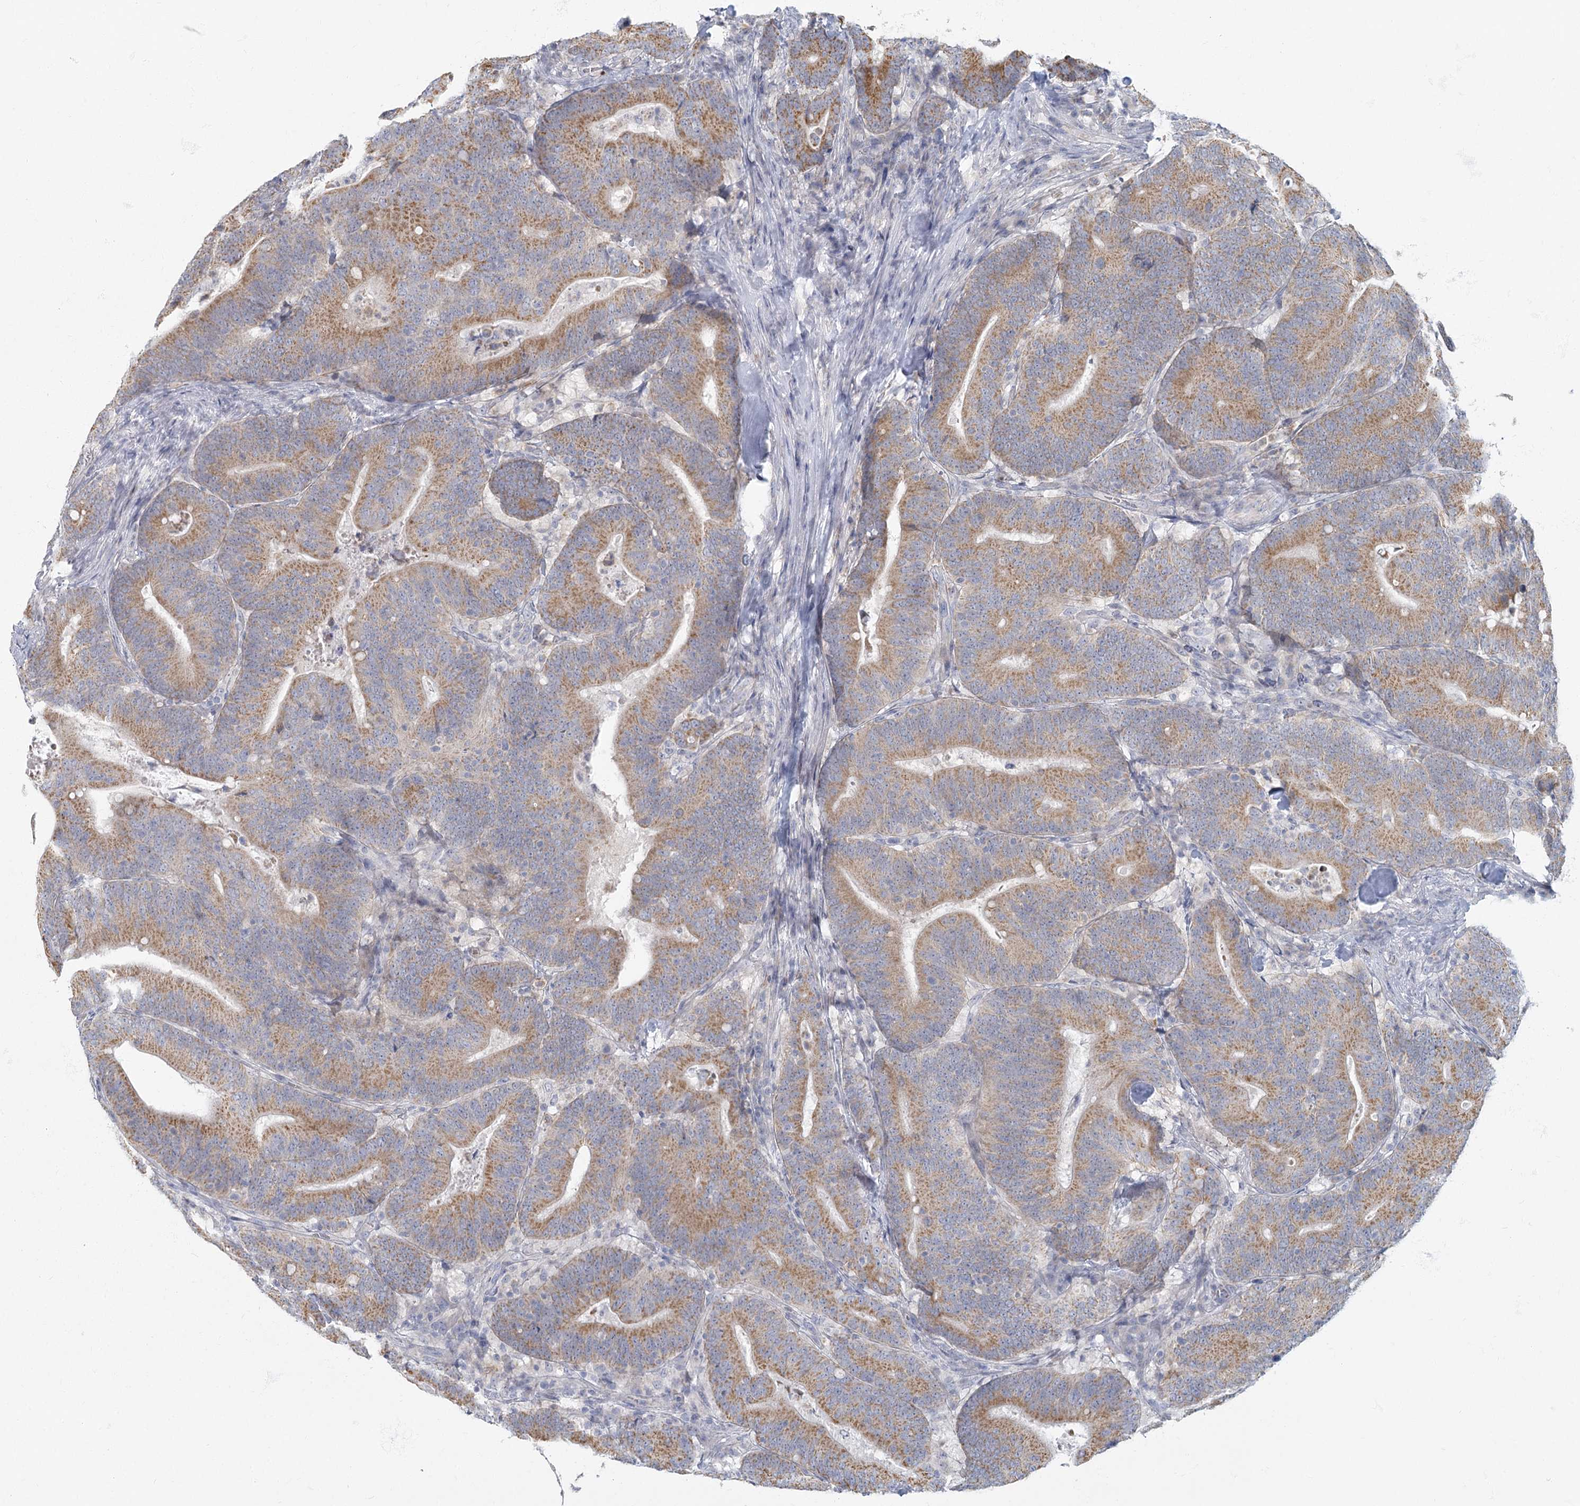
{"staining": {"intensity": "moderate", "quantity": ">75%", "location": "cytoplasmic/membranous"}, "tissue": "colorectal cancer", "cell_type": "Tumor cells", "image_type": "cancer", "snomed": [{"axis": "morphology", "description": "Adenocarcinoma, NOS"}, {"axis": "topography", "description": "Colon"}], "caption": "High-power microscopy captured an immunohistochemistry (IHC) image of adenocarcinoma (colorectal), revealing moderate cytoplasmic/membranous staining in approximately >75% of tumor cells.", "gene": "FAM110C", "patient": {"sex": "female", "age": 66}}